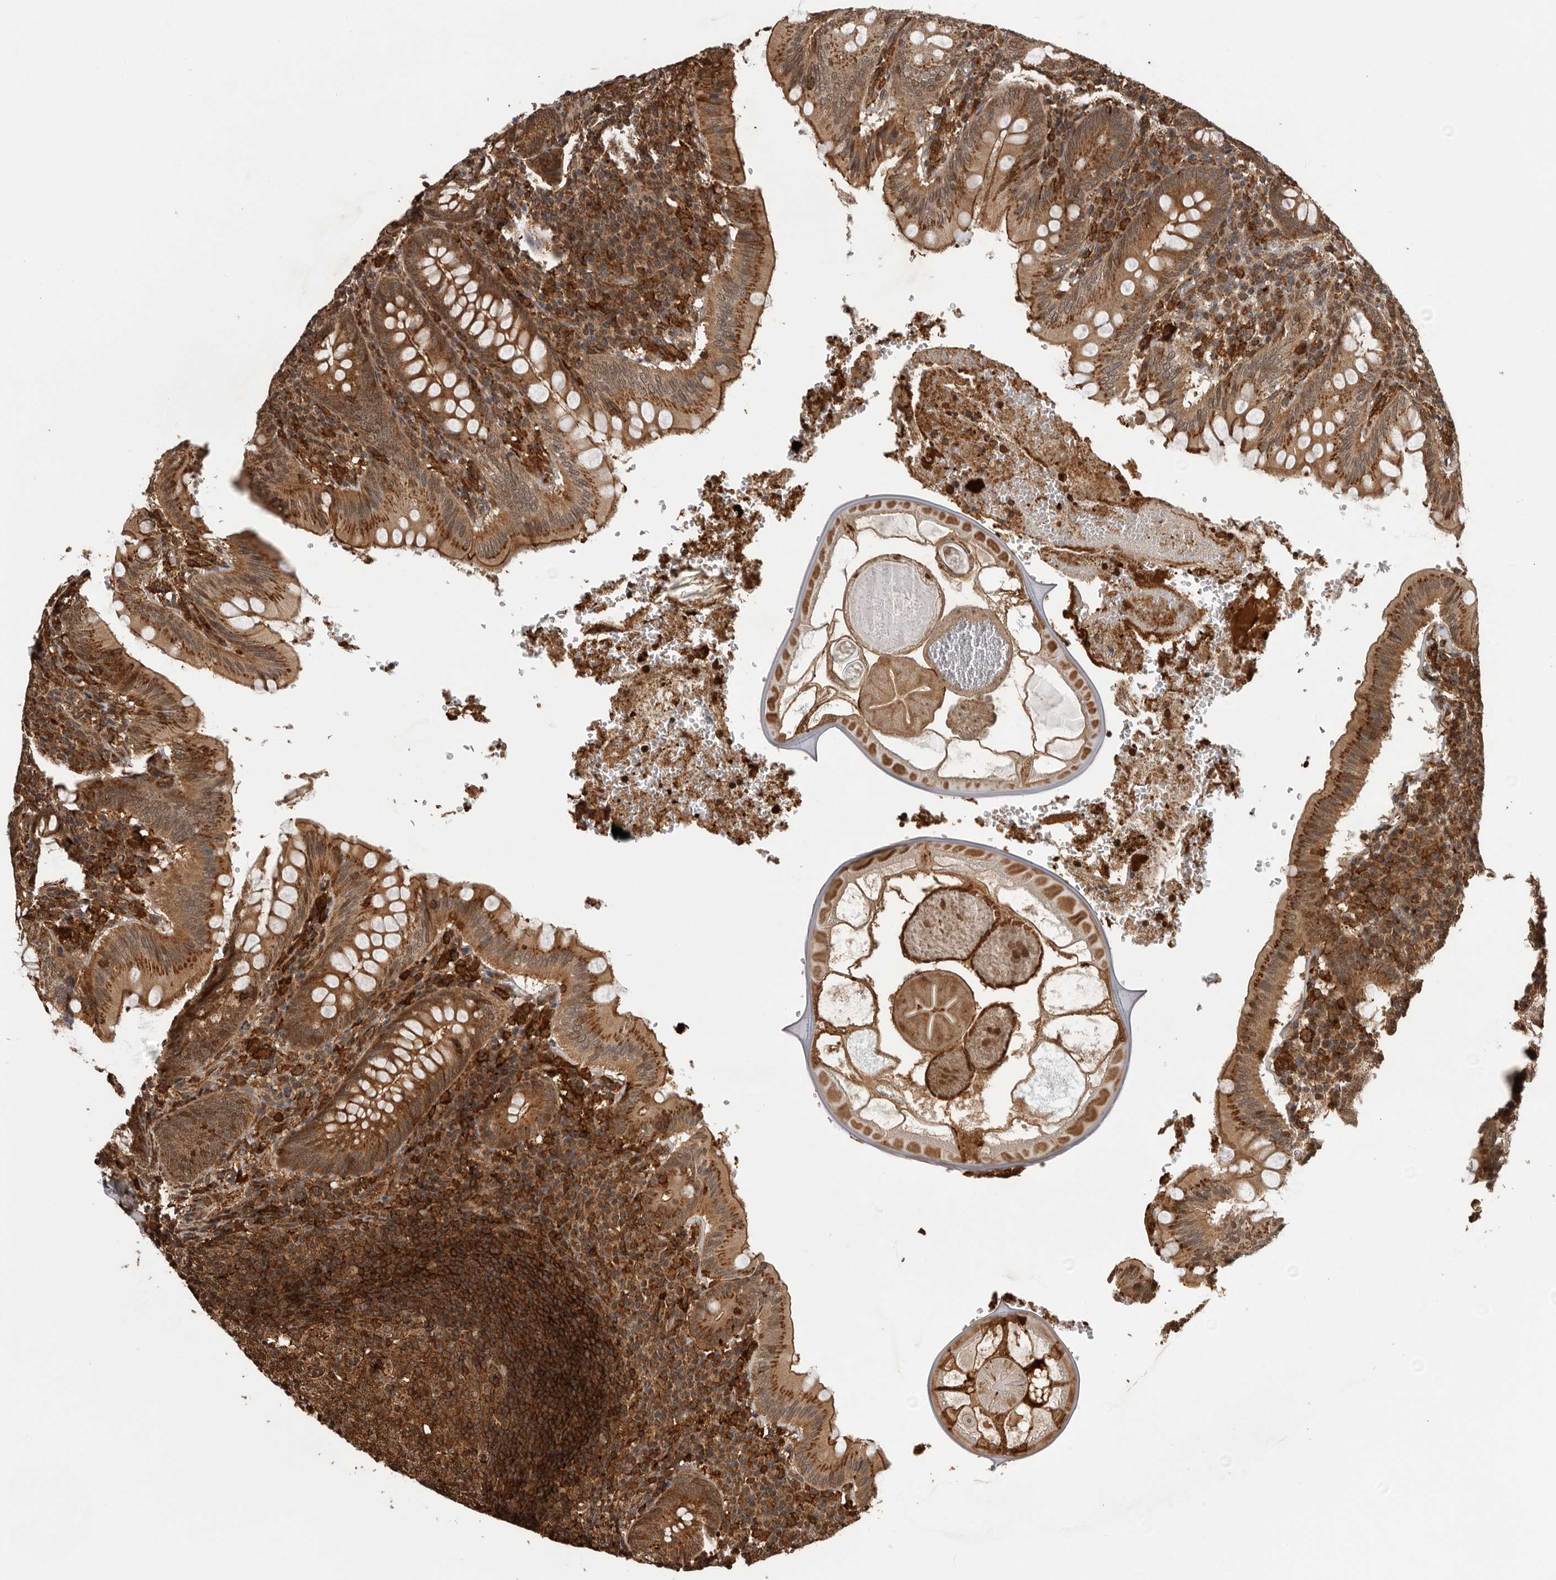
{"staining": {"intensity": "strong", "quantity": ">75%", "location": "cytoplasmic/membranous"}, "tissue": "appendix", "cell_type": "Glandular cells", "image_type": "normal", "snomed": [{"axis": "morphology", "description": "Normal tissue, NOS"}, {"axis": "topography", "description": "Appendix"}], "caption": "Strong cytoplasmic/membranous positivity is present in about >75% of glandular cells in normal appendix. Using DAB (3,3'-diaminobenzidine) (brown) and hematoxylin (blue) stains, captured at high magnification using brightfield microscopy.", "gene": "RNF157", "patient": {"sex": "male", "age": 8}}